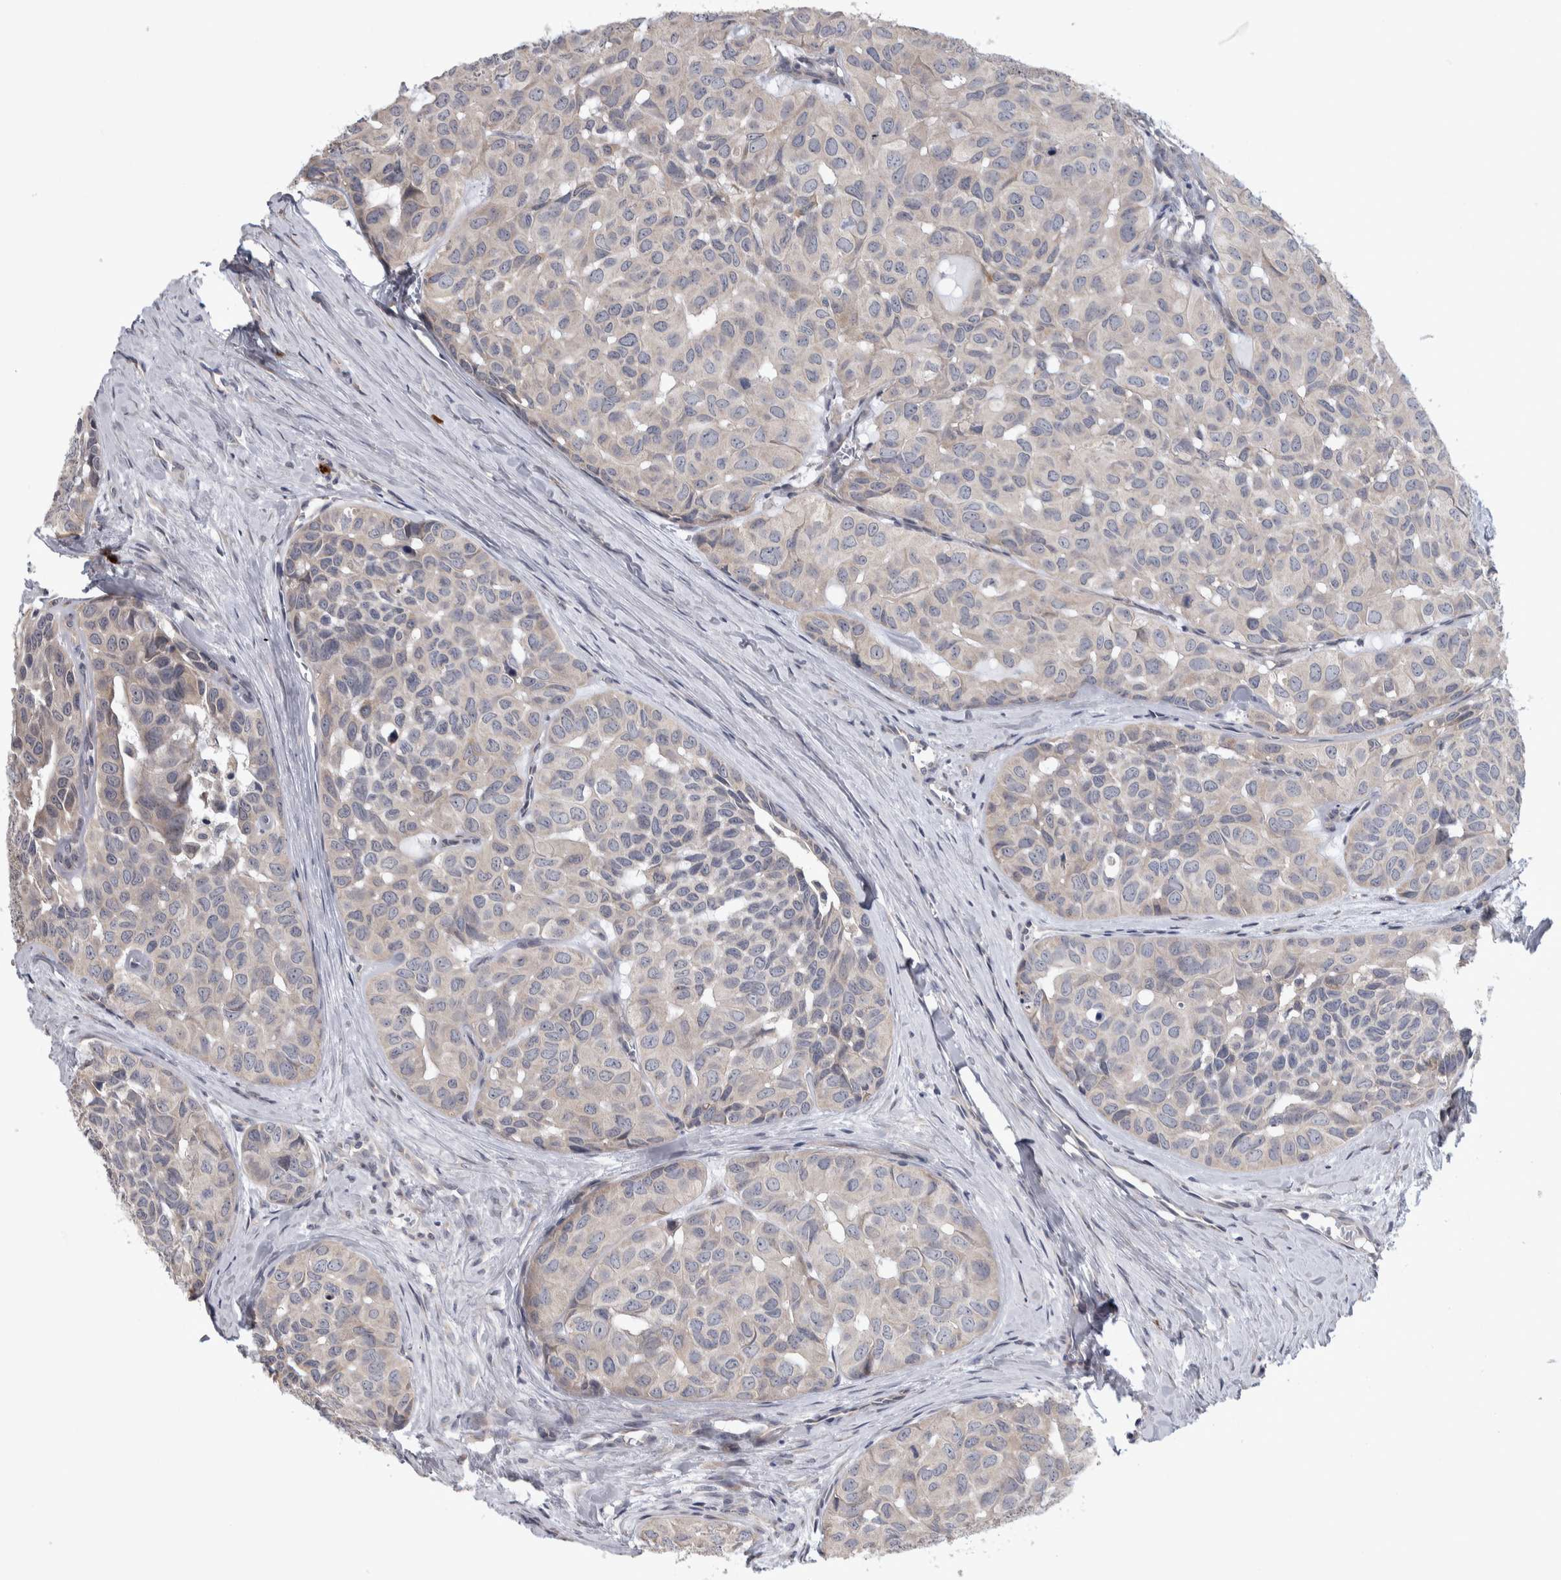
{"staining": {"intensity": "negative", "quantity": "none", "location": "none"}, "tissue": "head and neck cancer", "cell_type": "Tumor cells", "image_type": "cancer", "snomed": [{"axis": "morphology", "description": "Adenocarcinoma, NOS"}, {"axis": "topography", "description": "Salivary gland, NOS"}, {"axis": "topography", "description": "Head-Neck"}], "caption": "The histopathology image shows no staining of tumor cells in head and neck cancer.", "gene": "IBTK", "patient": {"sex": "female", "age": 76}}